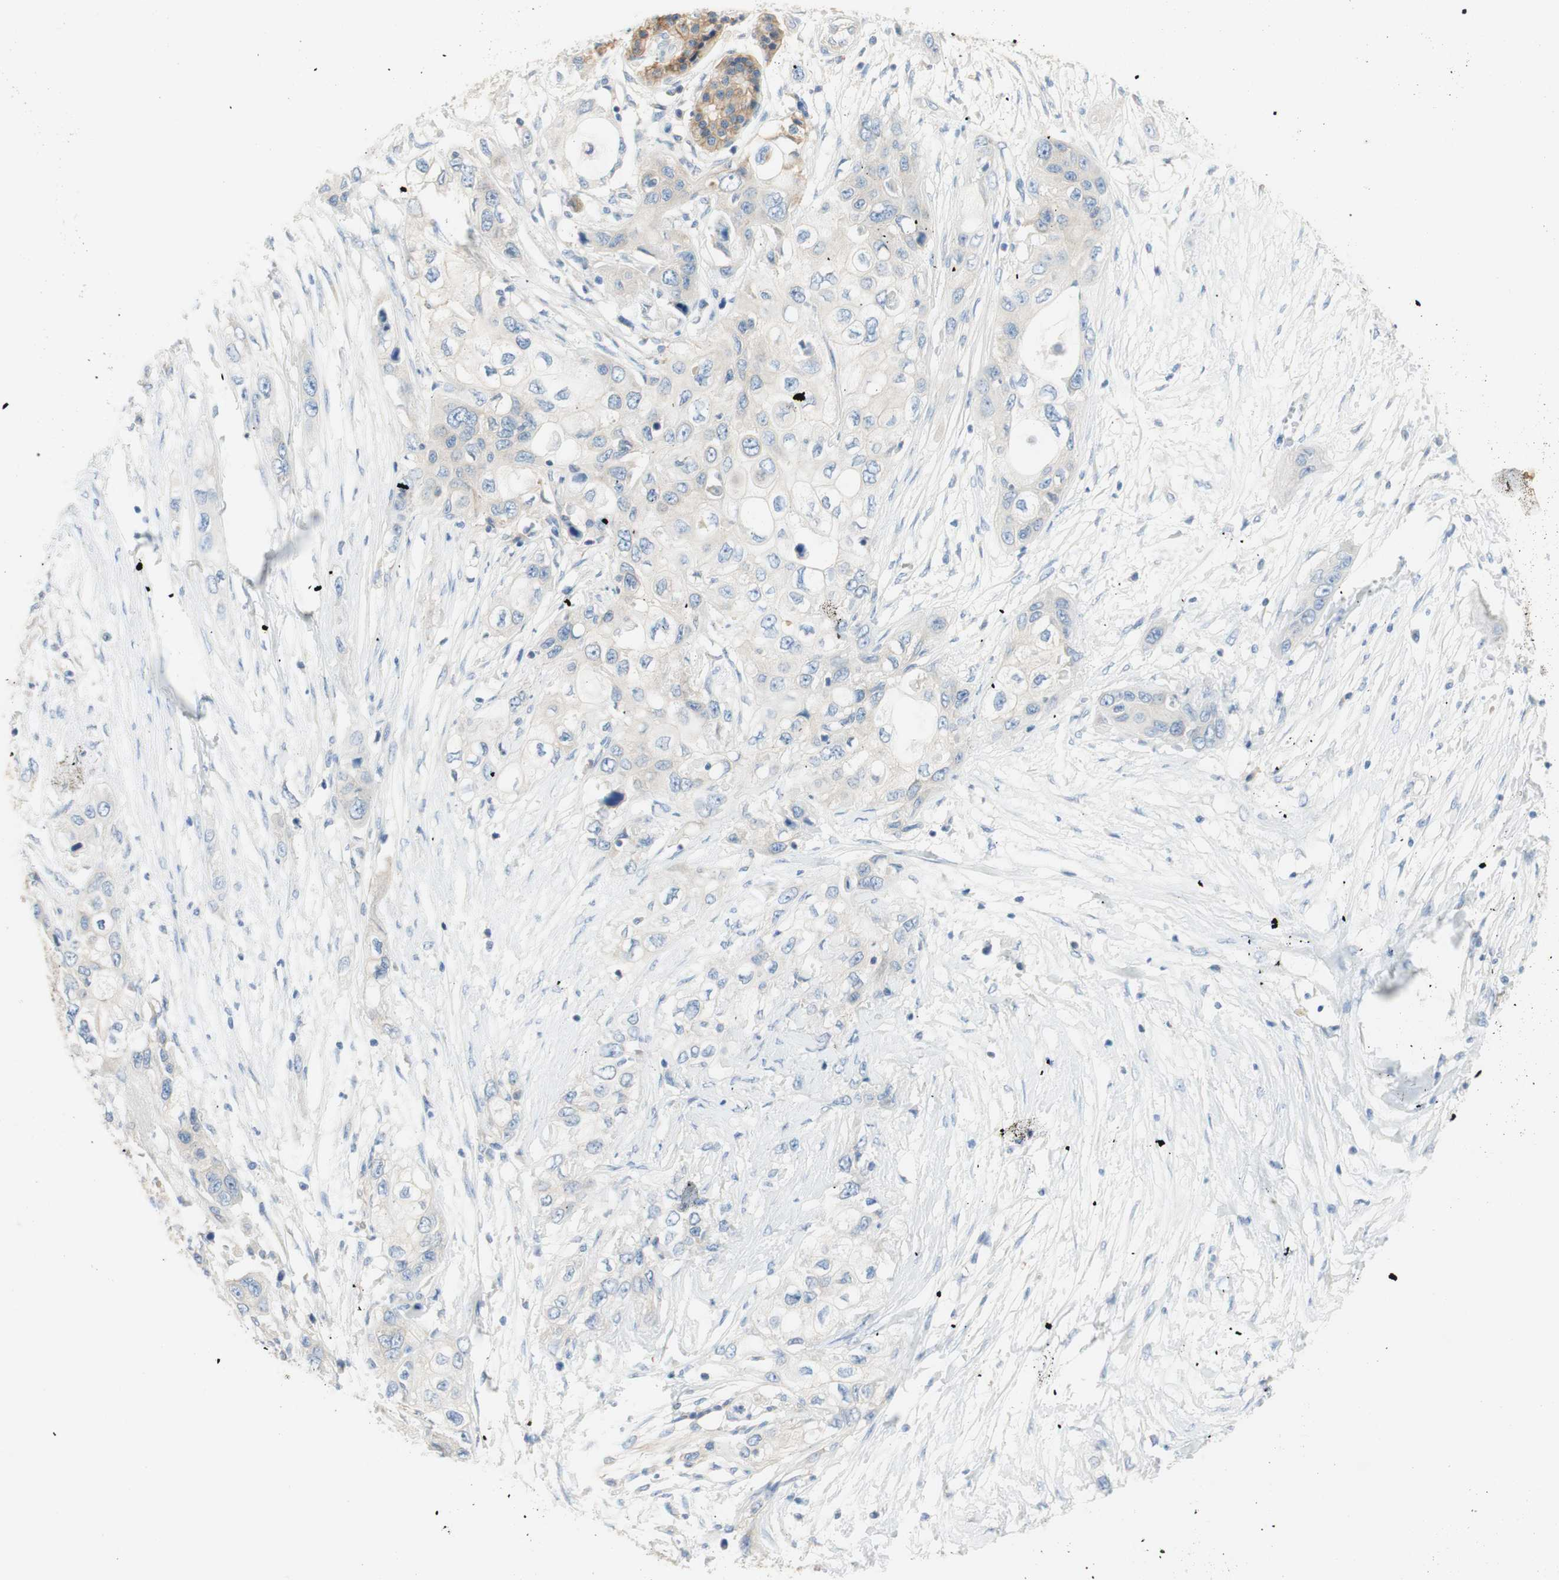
{"staining": {"intensity": "weak", "quantity": "<25%", "location": "cytoplasmic/membranous"}, "tissue": "pancreatic cancer", "cell_type": "Tumor cells", "image_type": "cancer", "snomed": [{"axis": "morphology", "description": "Adenocarcinoma, NOS"}, {"axis": "topography", "description": "Pancreas"}], "caption": "This histopathology image is of adenocarcinoma (pancreatic) stained with immunohistochemistry (IHC) to label a protein in brown with the nuclei are counter-stained blue. There is no expression in tumor cells. (DAB (3,3'-diaminobenzidine) IHC with hematoxylin counter stain).", "gene": "ATP2B1", "patient": {"sex": "female", "age": 70}}